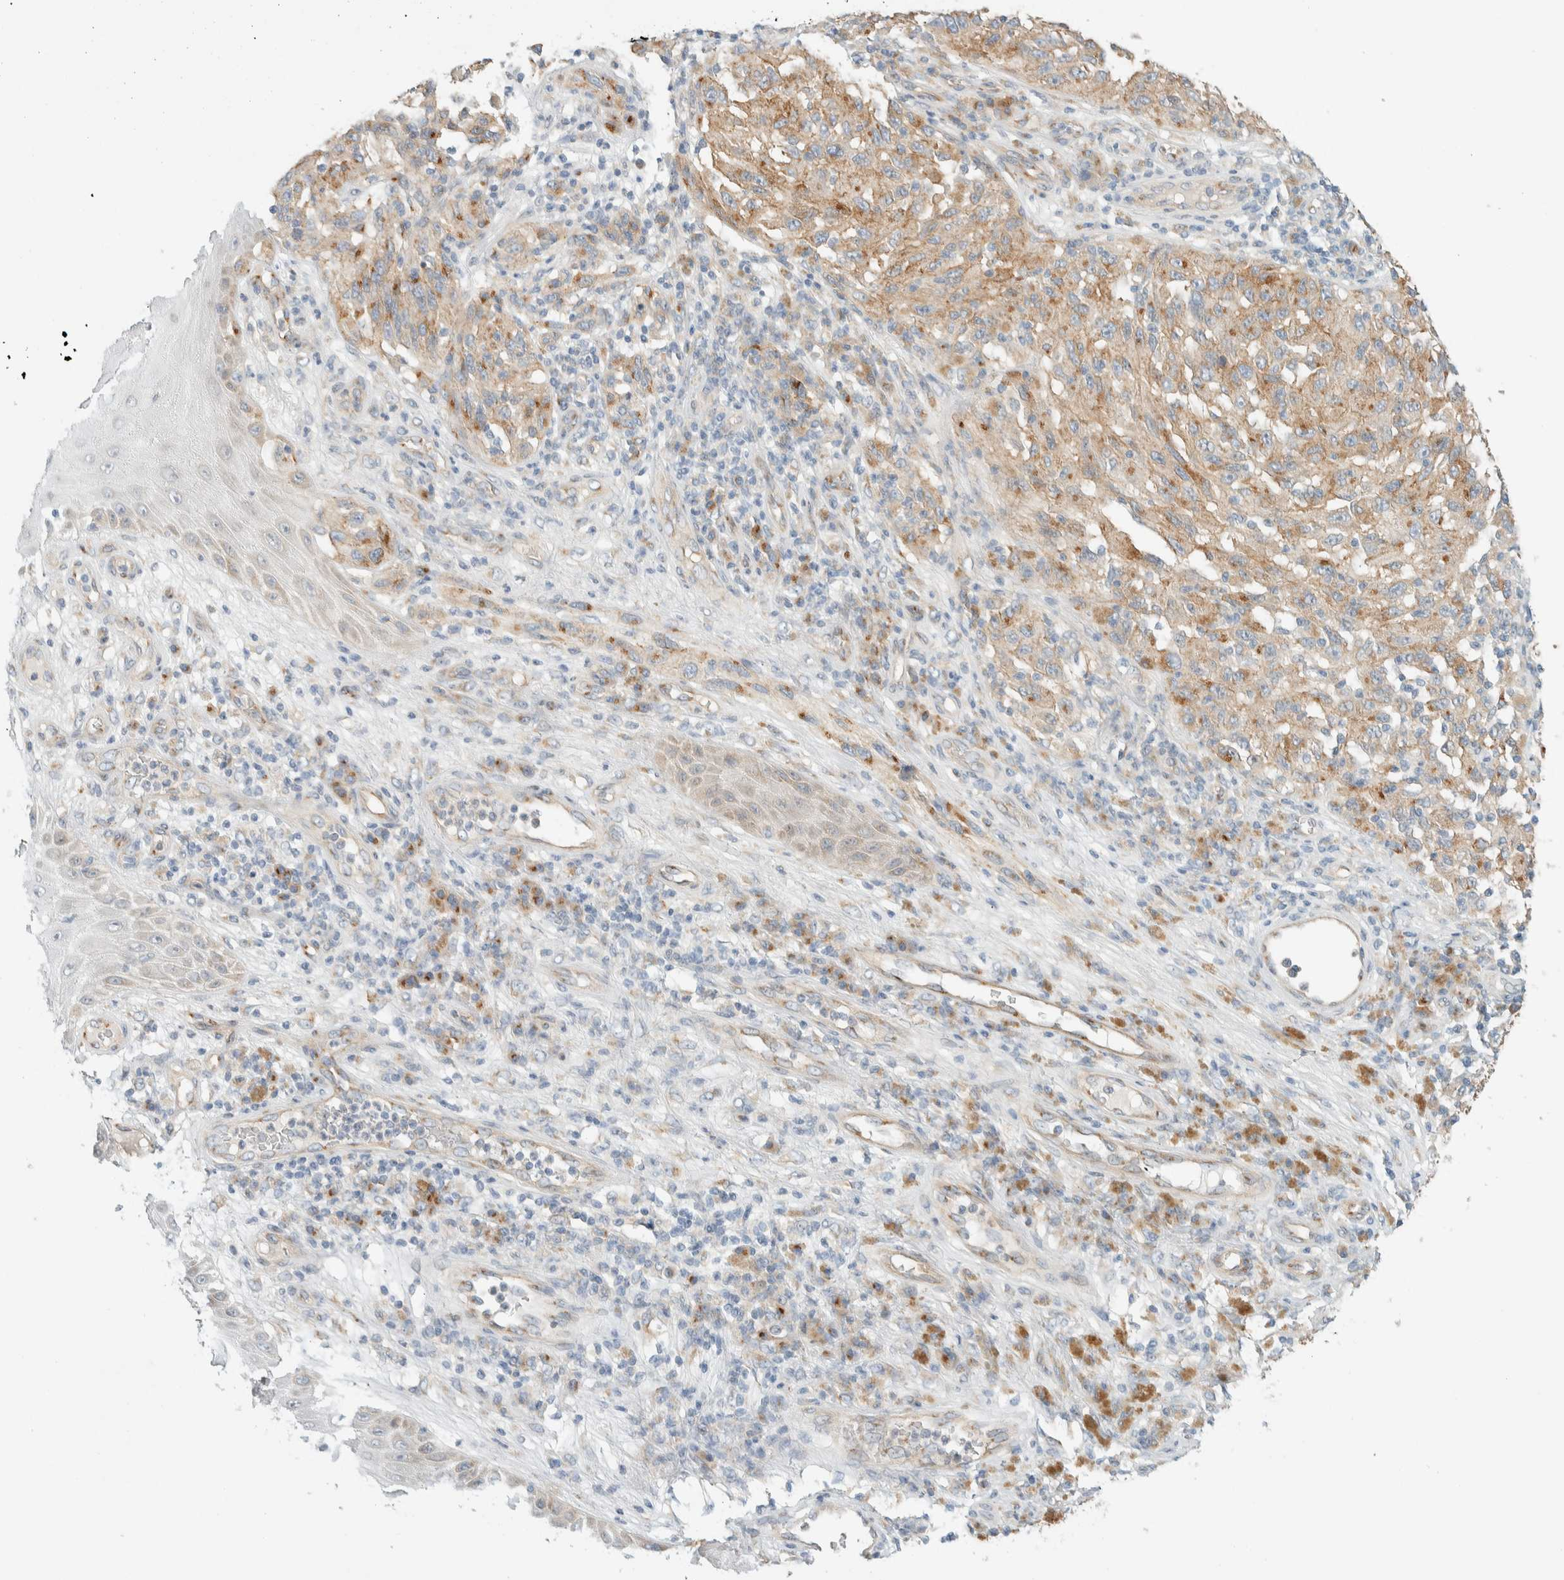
{"staining": {"intensity": "moderate", "quantity": ">75%", "location": "cytoplasmic/membranous"}, "tissue": "melanoma", "cell_type": "Tumor cells", "image_type": "cancer", "snomed": [{"axis": "morphology", "description": "Malignant melanoma, NOS"}, {"axis": "topography", "description": "Skin"}], "caption": "IHC of human melanoma shows medium levels of moderate cytoplasmic/membranous expression in about >75% of tumor cells. (Stains: DAB in brown, nuclei in blue, Microscopy: brightfield microscopy at high magnification).", "gene": "TMEM184B", "patient": {"sex": "female", "age": 73}}